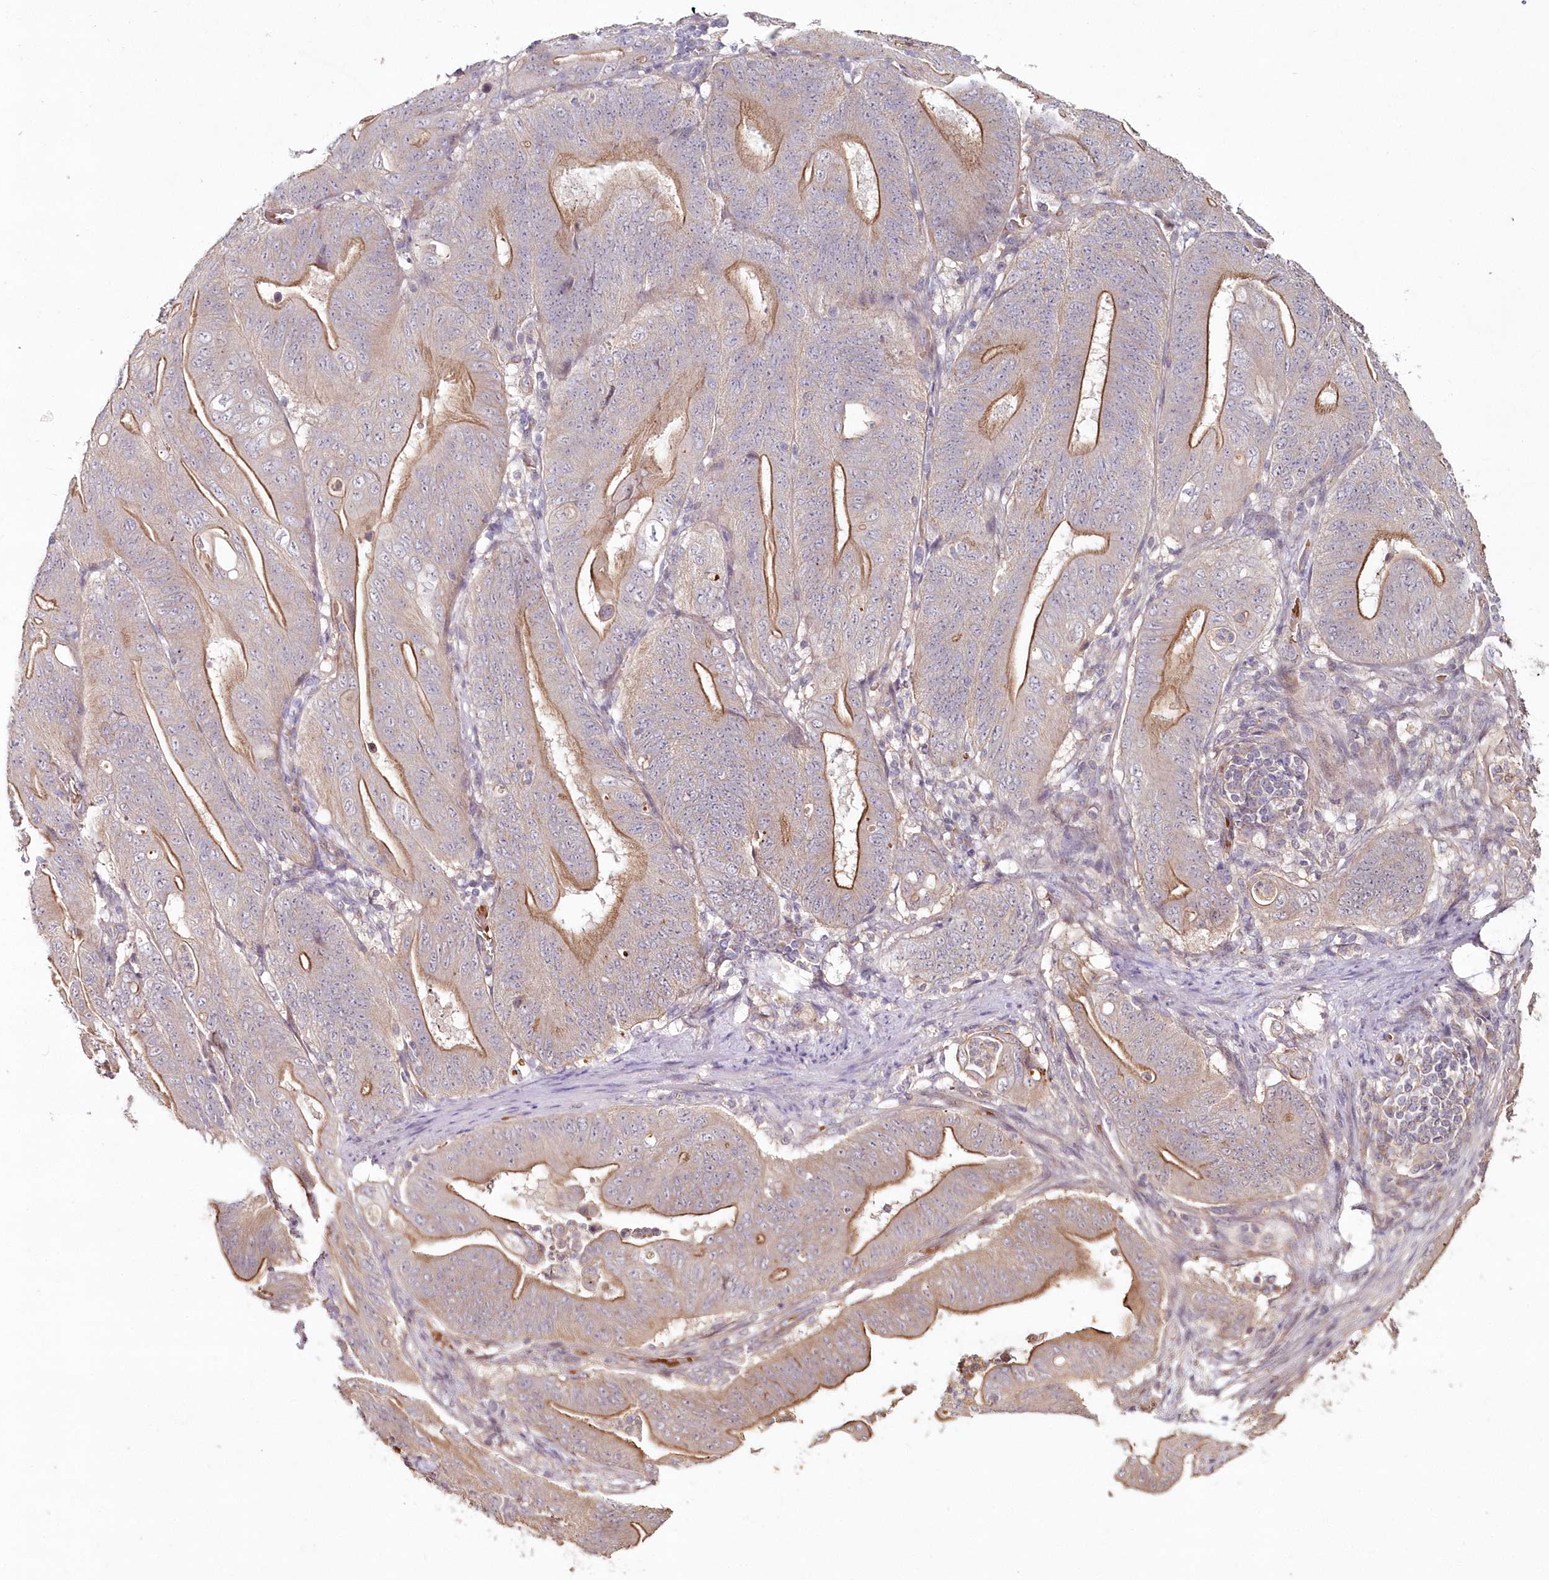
{"staining": {"intensity": "moderate", "quantity": "25%-75%", "location": "cytoplasmic/membranous"}, "tissue": "stomach cancer", "cell_type": "Tumor cells", "image_type": "cancer", "snomed": [{"axis": "morphology", "description": "Adenocarcinoma, NOS"}, {"axis": "topography", "description": "Stomach"}], "caption": "IHC of stomach cancer (adenocarcinoma) displays medium levels of moderate cytoplasmic/membranous staining in approximately 25%-75% of tumor cells.", "gene": "HYCC2", "patient": {"sex": "female", "age": 73}}